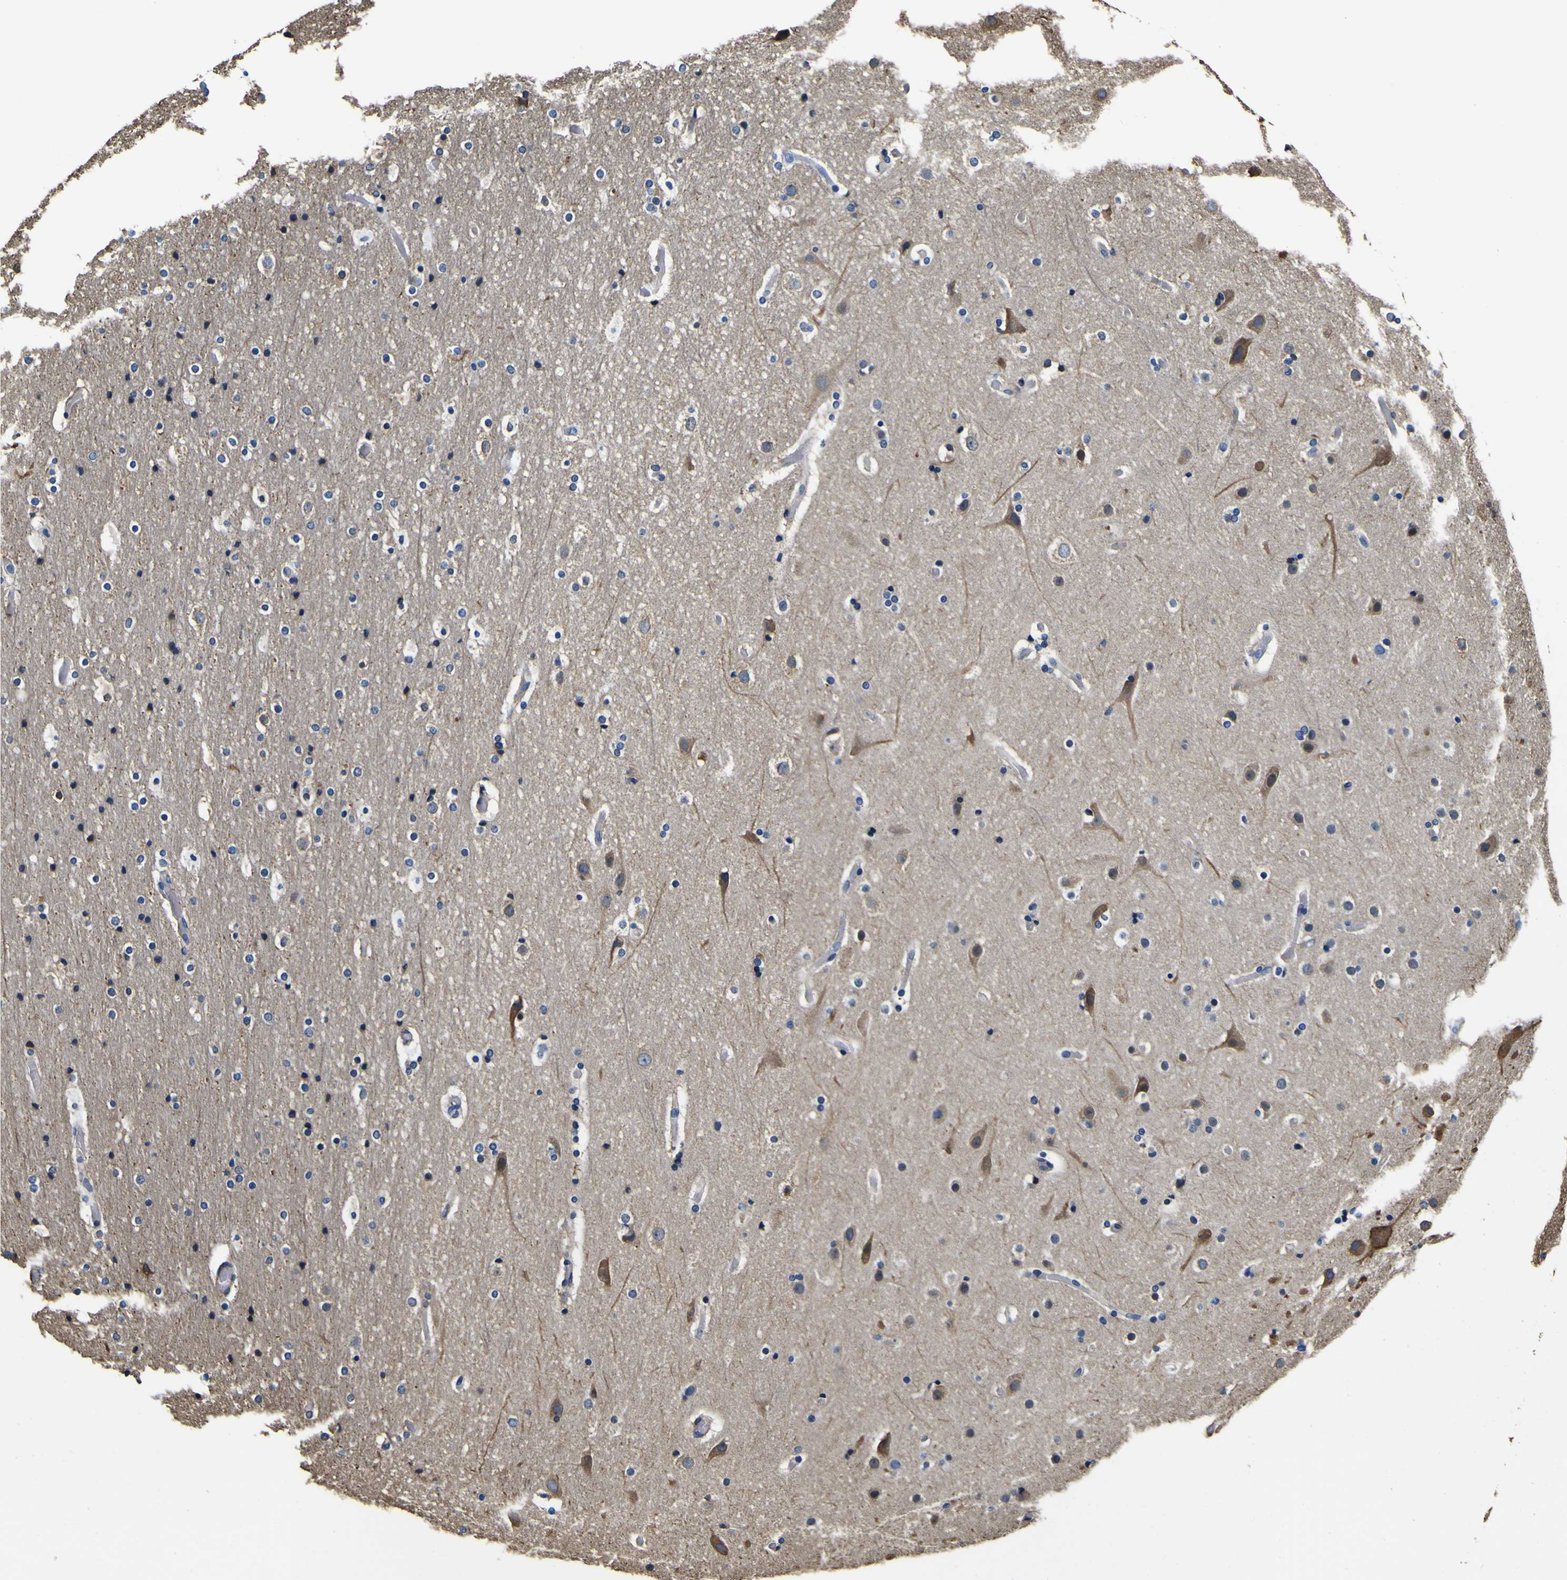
{"staining": {"intensity": "negative", "quantity": "none", "location": "none"}, "tissue": "cerebral cortex", "cell_type": "Endothelial cells", "image_type": "normal", "snomed": [{"axis": "morphology", "description": "Normal tissue, NOS"}, {"axis": "topography", "description": "Cerebral cortex"}], "caption": "Image shows no significant protein expression in endothelial cells of normal cerebral cortex. (Immunohistochemistry (ihc), brightfield microscopy, high magnification).", "gene": "TUBA1B", "patient": {"sex": "male", "age": 57}}